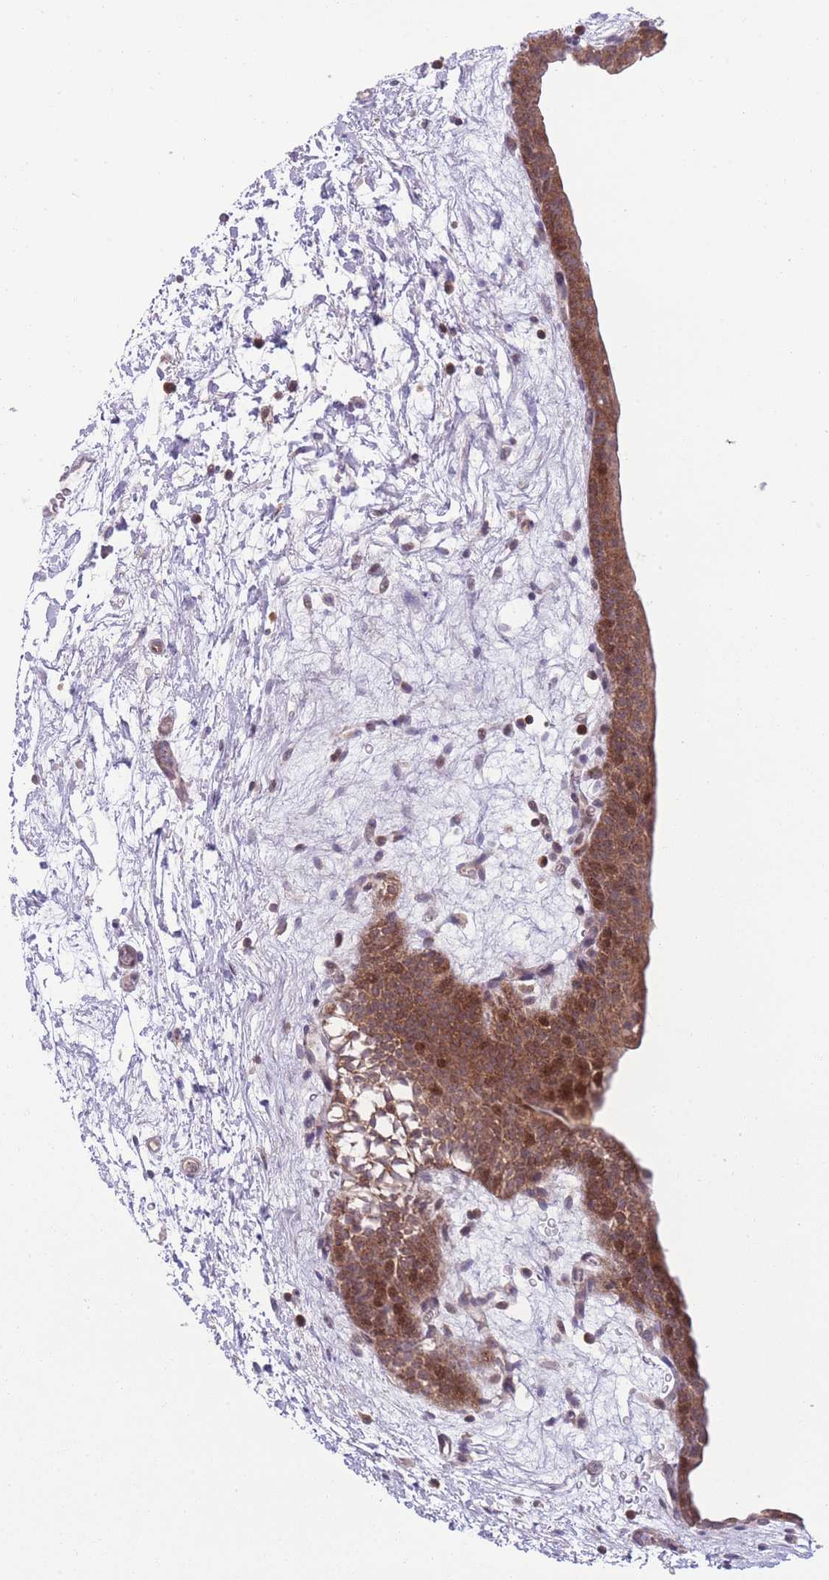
{"staining": {"intensity": "moderate", "quantity": "25%-75%", "location": "cytoplasmic/membranous,nuclear"}, "tissue": "urinary bladder", "cell_type": "Urothelial cells", "image_type": "normal", "snomed": [{"axis": "morphology", "description": "Normal tissue, NOS"}, {"axis": "topography", "description": "Urinary bladder"}], "caption": "Human urinary bladder stained for a protein (brown) demonstrates moderate cytoplasmic/membranous,nuclear positive expression in approximately 25%-75% of urothelial cells.", "gene": "RIC8A", "patient": {"sex": "male", "age": 83}}